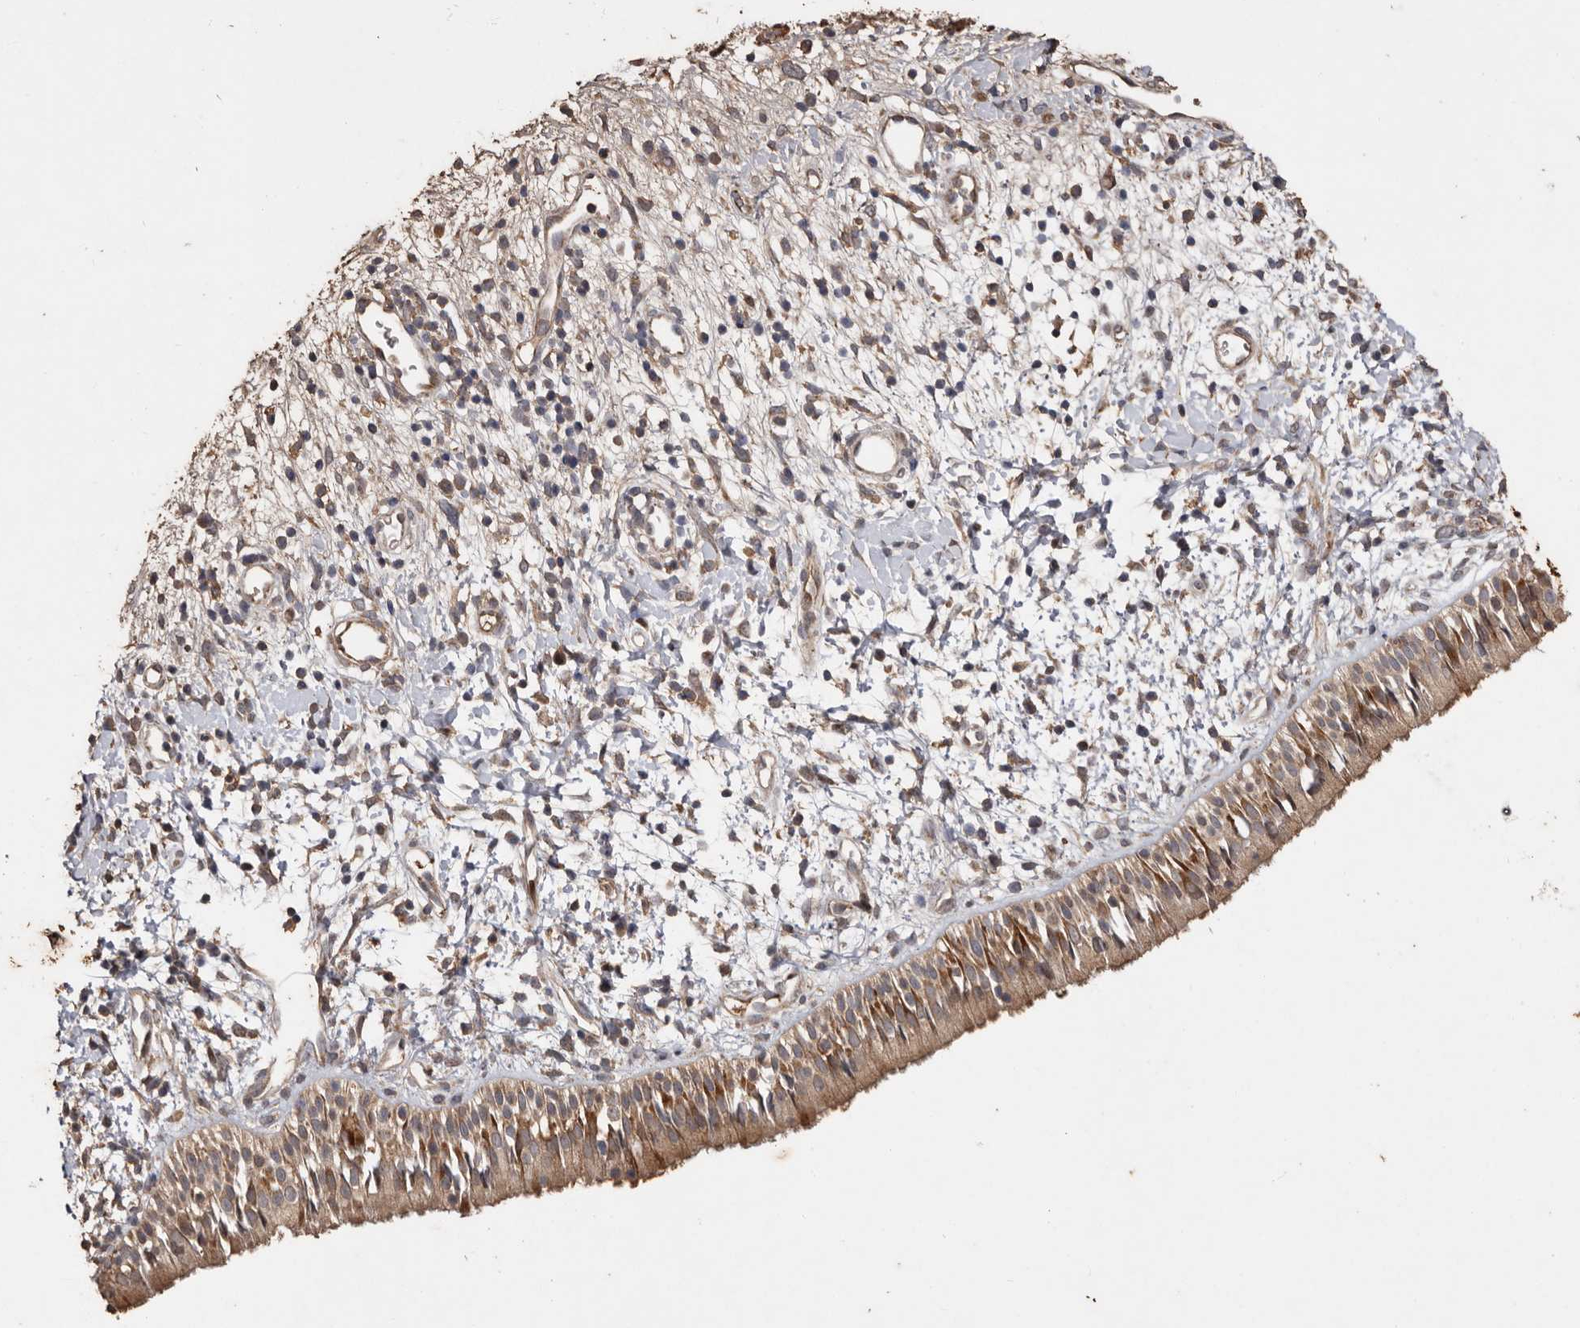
{"staining": {"intensity": "moderate", "quantity": ">75%", "location": "cytoplasmic/membranous"}, "tissue": "nasopharynx", "cell_type": "Respiratory epithelial cells", "image_type": "normal", "snomed": [{"axis": "morphology", "description": "Normal tissue, NOS"}, {"axis": "topography", "description": "Nasopharynx"}], "caption": "Immunohistochemical staining of unremarkable nasopharynx demonstrates >75% levels of moderate cytoplasmic/membranous protein staining in approximately >75% of respiratory epithelial cells.", "gene": "RANBP17", "patient": {"sex": "male", "age": 22}}